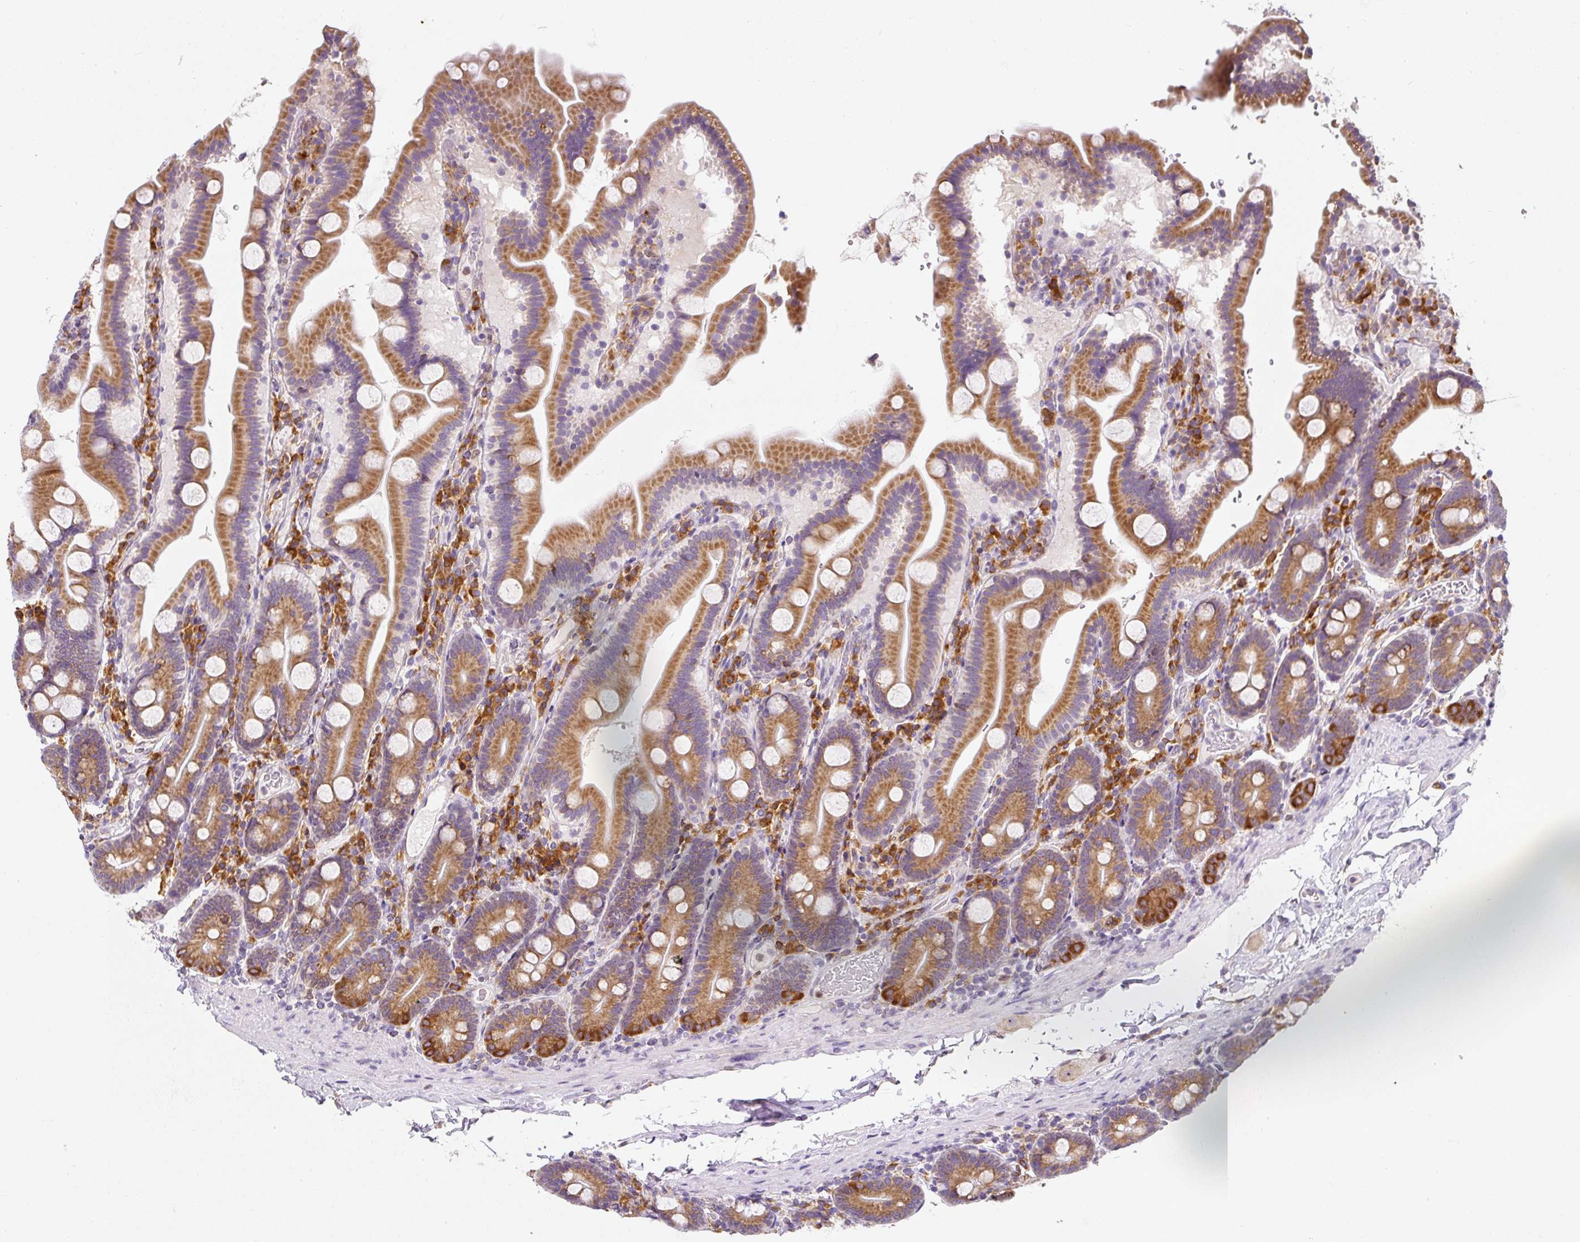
{"staining": {"intensity": "moderate", "quantity": ">75%", "location": "cytoplasmic/membranous"}, "tissue": "duodenum", "cell_type": "Glandular cells", "image_type": "normal", "snomed": [{"axis": "morphology", "description": "Normal tissue, NOS"}, {"axis": "topography", "description": "Duodenum"}], "caption": "High-magnification brightfield microscopy of benign duodenum stained with DAB (brown) and counterstained with hematoxylin (blue). glandular cells exhibit moderate cytoplasmic/membranous staining is seen in about>75% of cells.", "gene": "DDOST", "patient": {"sex": "male", "age": 55}}